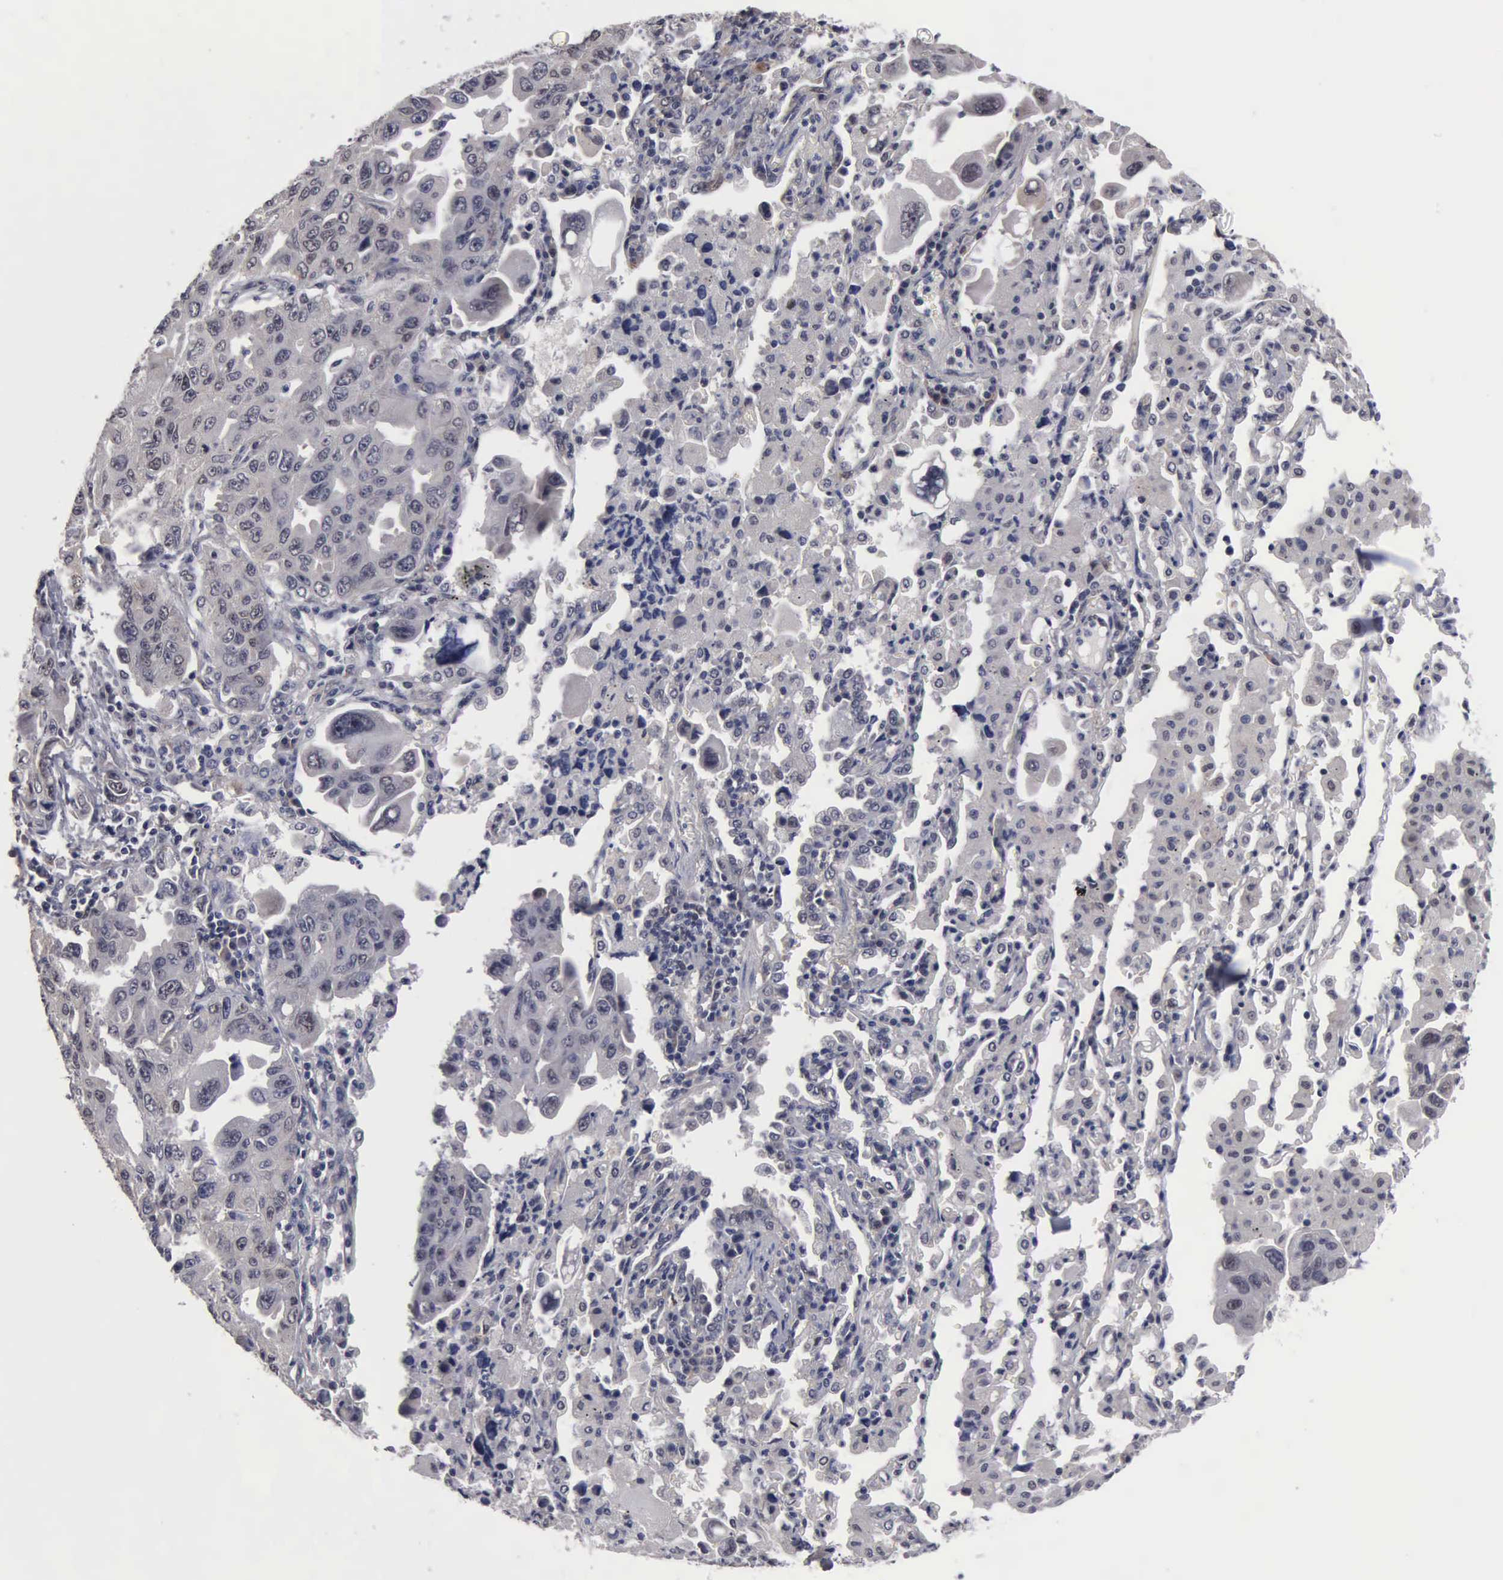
{"staining": {"intensity": "negative", "quantity": "none", "location": "none"}, "tissue": "lung cancer", "cell_type": "Tumor cells", "image_type": "cancer", "snomed": [{"axis": "morphology", "description": "Adenocarcinoma, NOS"}, {"axis": "topography", "description": "Lung"}], "caption": "This is an immunohistochemistry micrograph of lung adenocarcinoma. There is no staining in tumor cells.", "gene": "ZBTB33", "patient": {"sex": "male", "age": 64}}